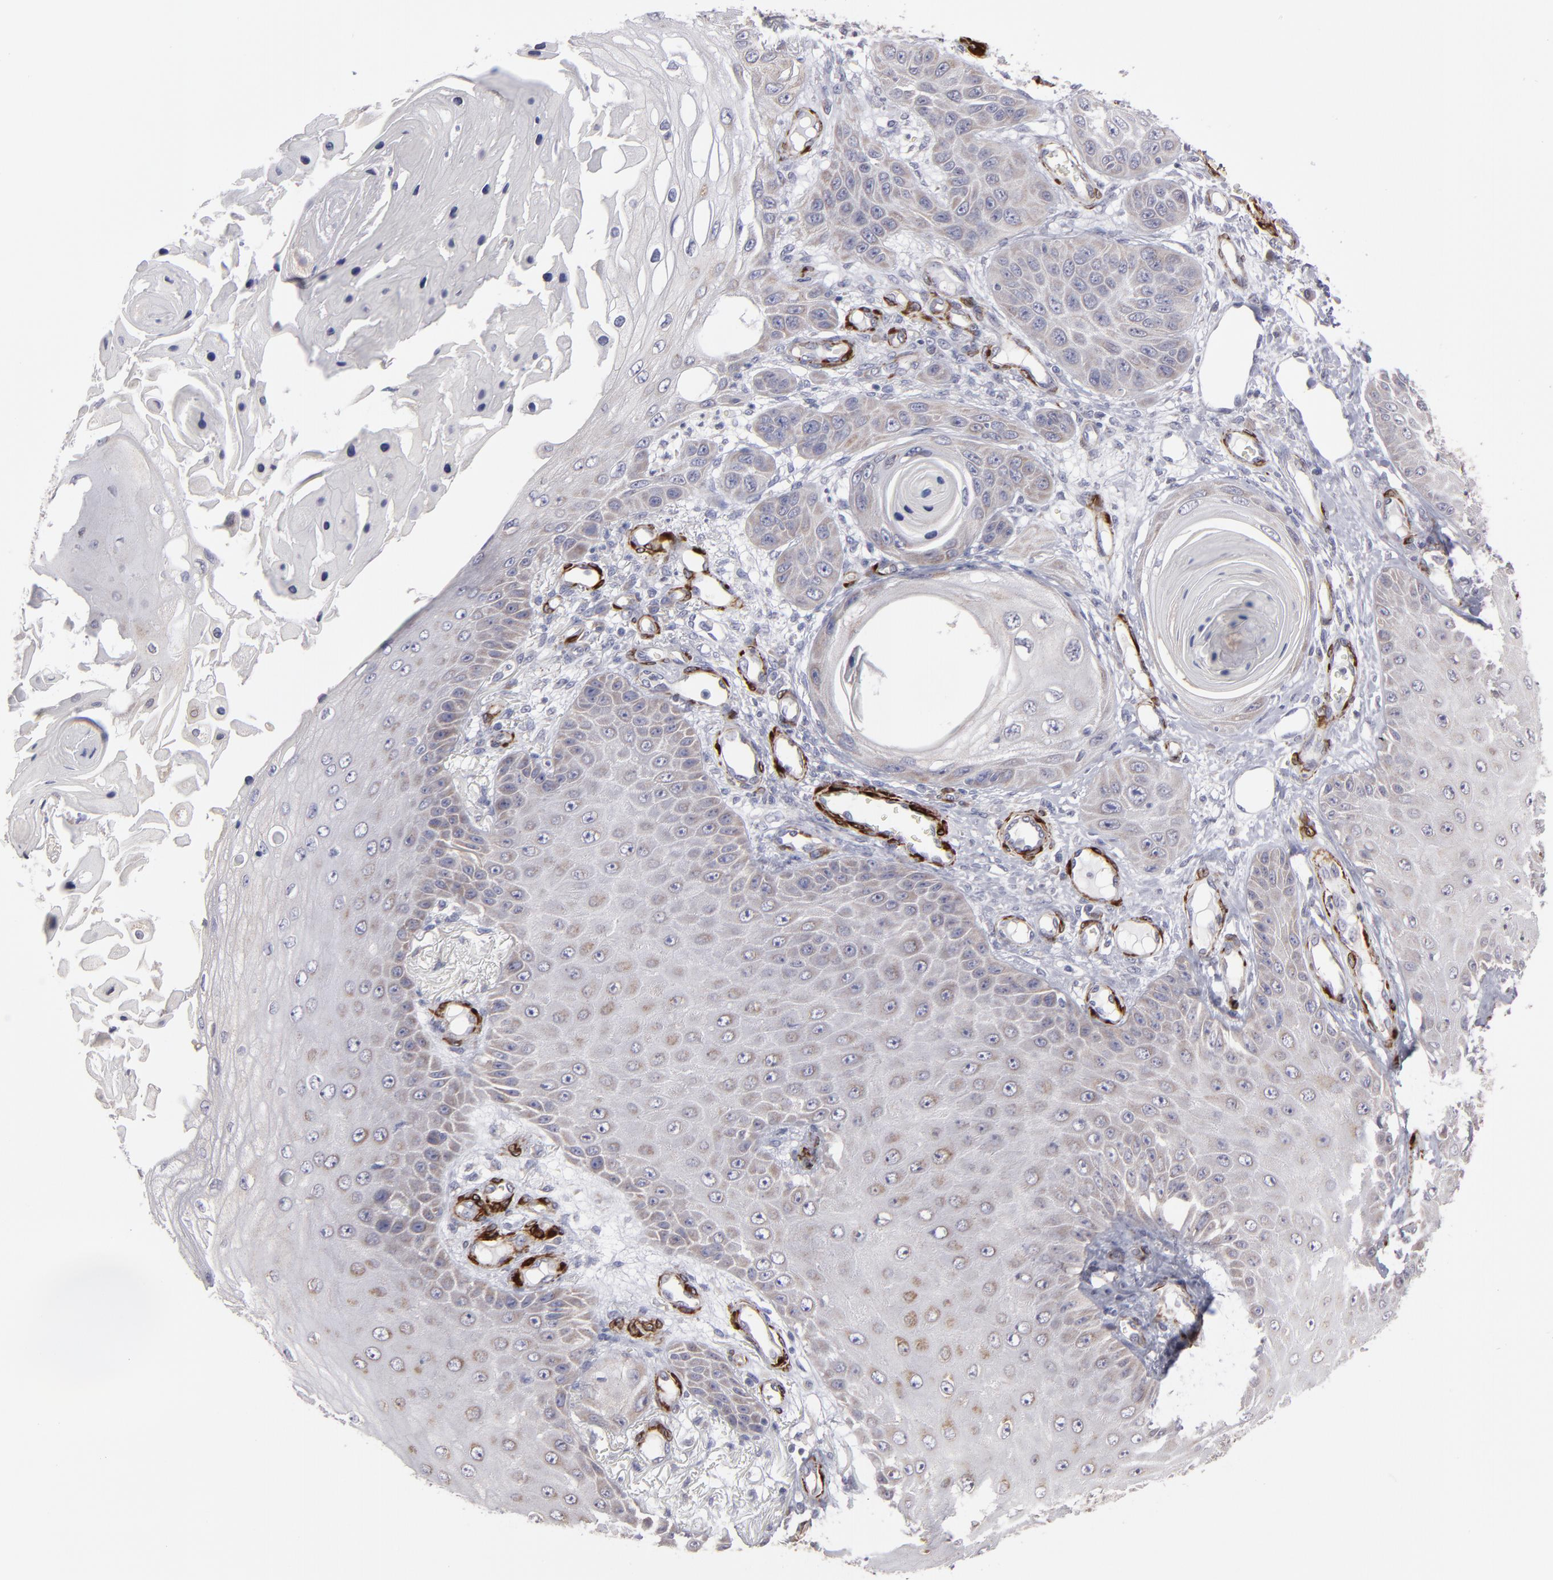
{"staining": {"intensity": "weak", "quantity": ">75%", "location": "cytoplasmic/membranous"}, "tissue": "skin cancer", "cell_type": "Tumor cells", "image_type": "cancer", "snomed": [{"axis": "morphology", "description": "Squamous cell carcinoma, NOS"}, {"axis": "topography", "description": "Skin"}], "caption": "Squamous cell carcinoma (skin) stained with a brown dye demonstrates weak cytoplasmic/membranous positive expression in about >75% of tumor cells.", "gene": "SLMAP", "patient": {"sex": "female", "age": 40}}